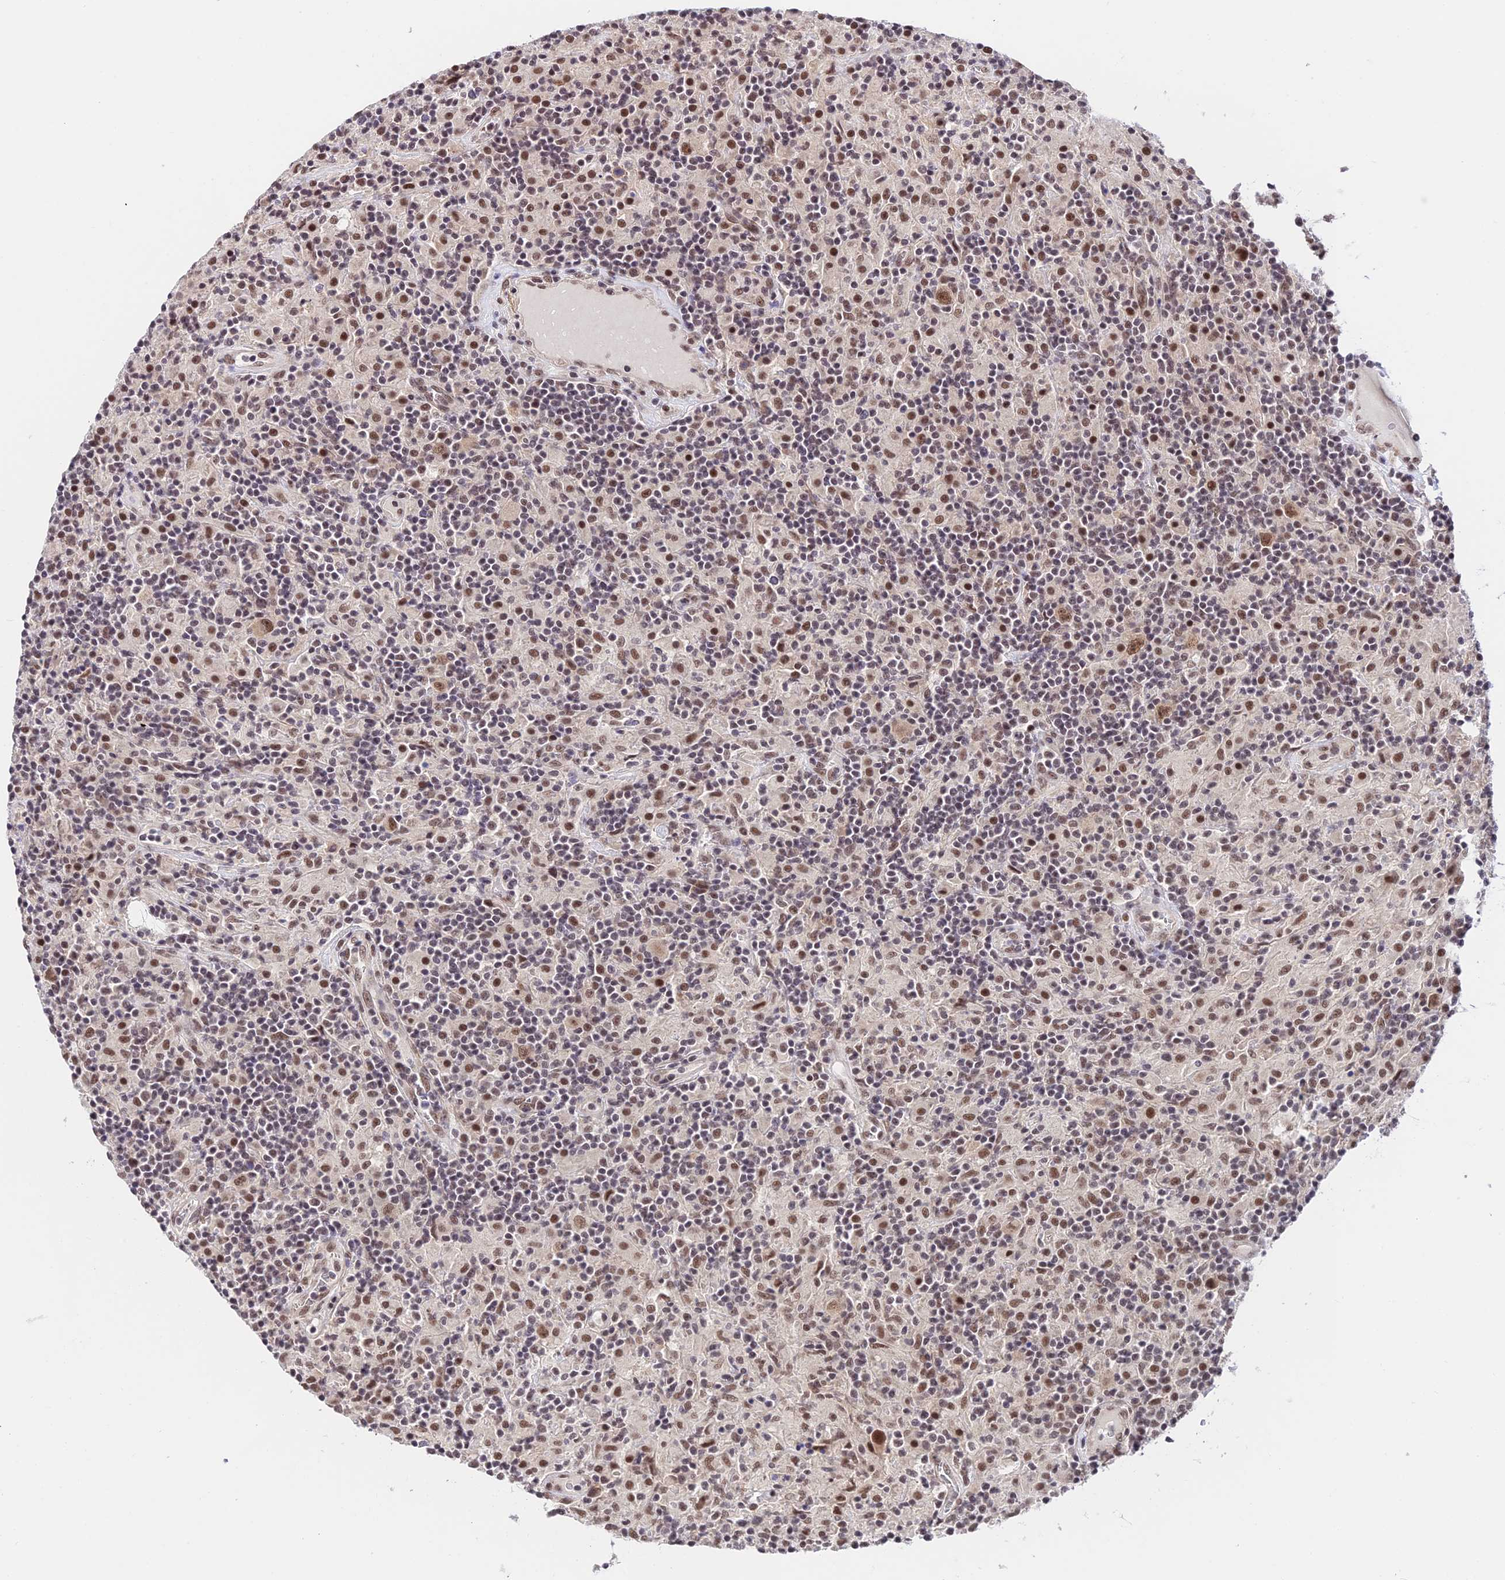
{"staining": {"intensity": "moderate", "quantity": ">75%", "location": "nuclear"}, "tissue": "lymphoma", "cell_type": "Tumor cells", "image_type": "cancer", "snomed": [{"axis": "morphology", "description": "Hodgkin's disease, NOS"}, {"axis": "topography", "description": "Lymph node"}], "caption": "Lymphoma tissue displays moderate nuclear expression in approximately >75% of tumor cells, visualized by immunohistochemistry.", "gene": "RBM42", "patient": {"sex": "male", "age": 70}}